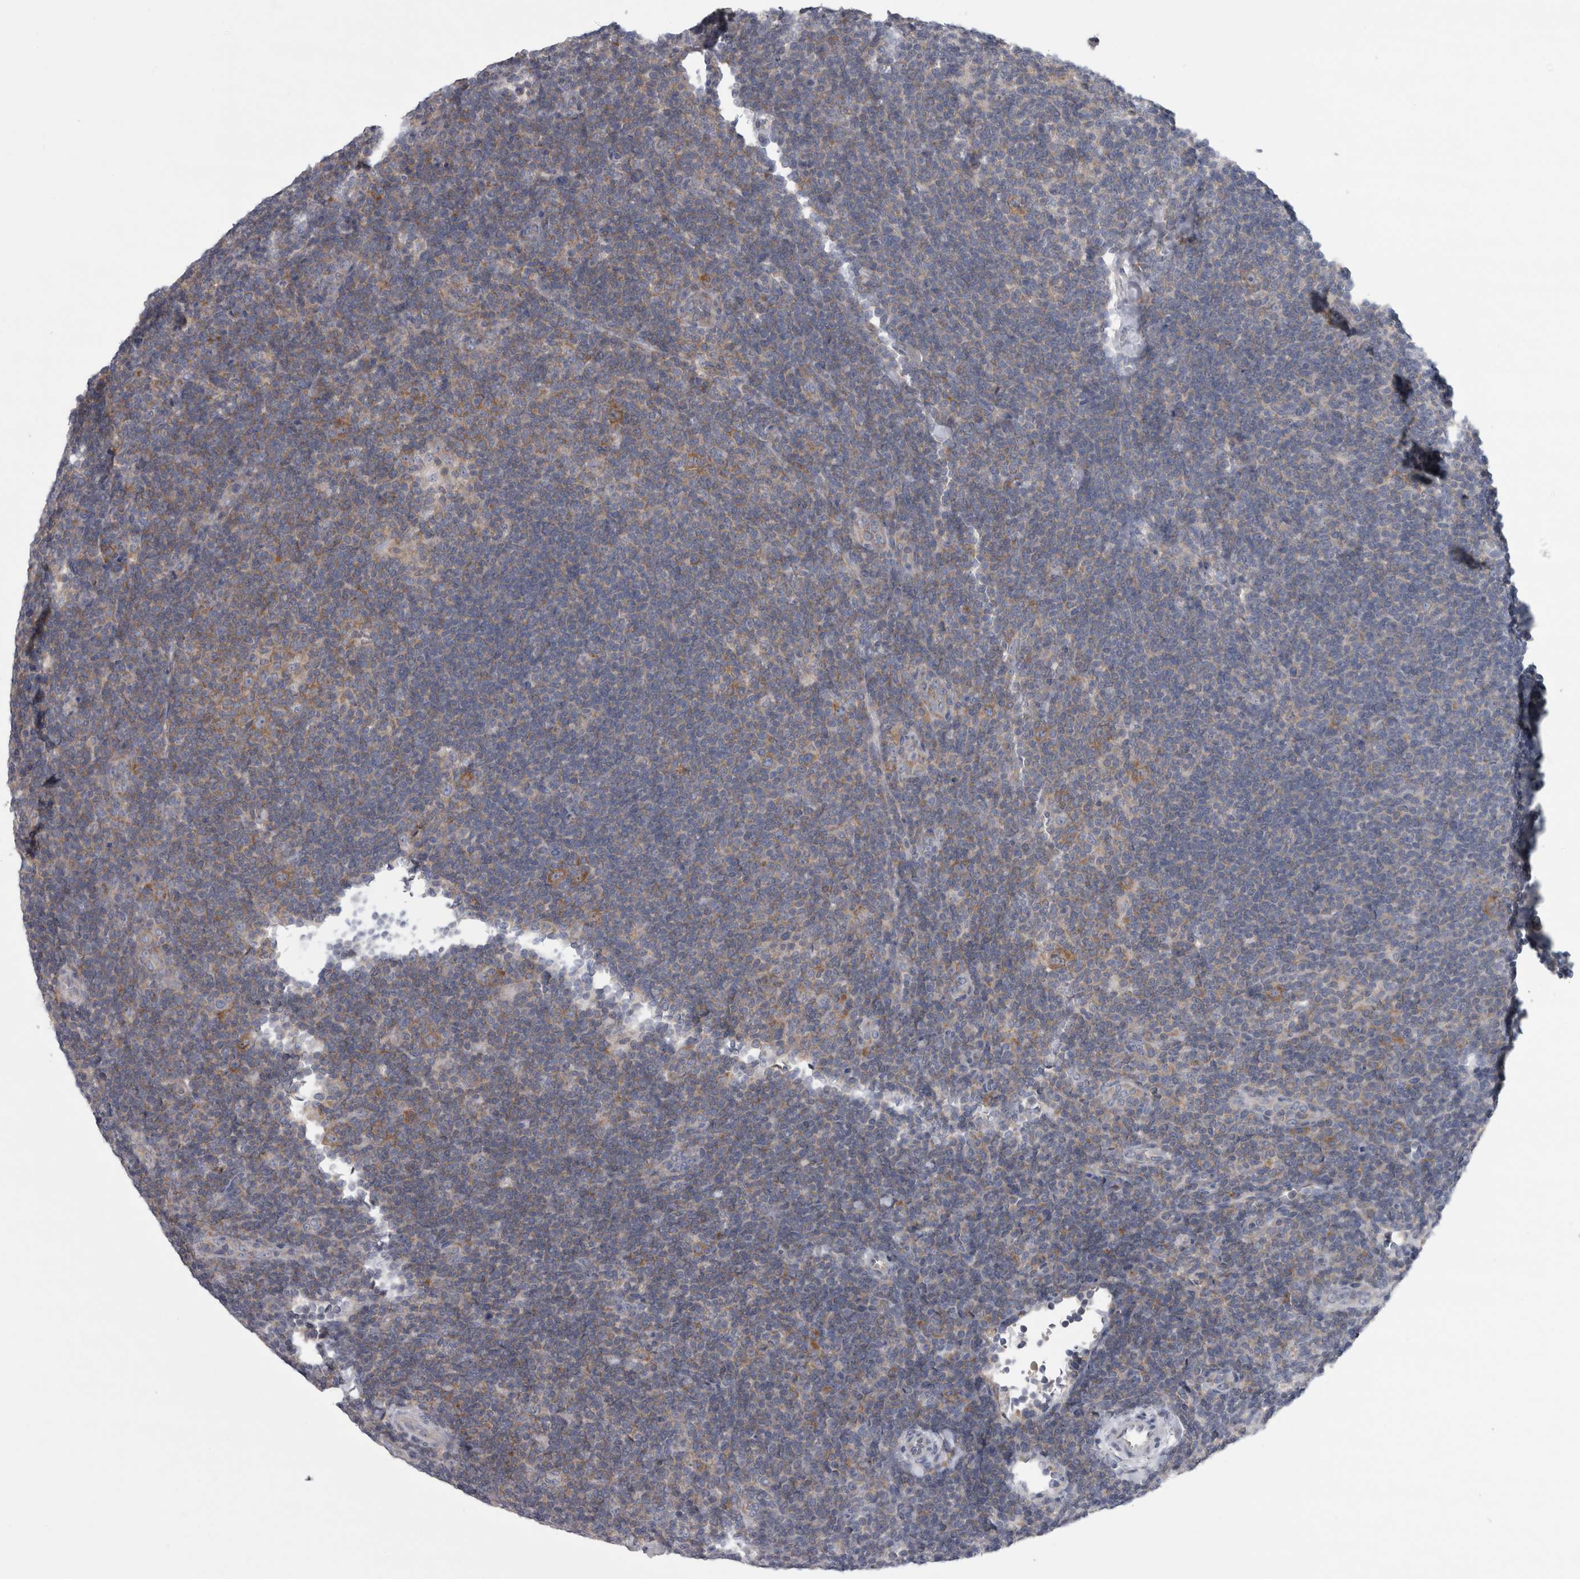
{"staining": {"intensity": "moderate", "quantity": ">75%", "location": "cytoplasmic/membranous"}, "tissue": "lymphoma", "cell_type": "Tumor cells", "image_type": "cancer", "snomed": [{"axis": "morphology", "description": "Hodgkin's disease, NOS"}, {"axis": "topography", "description": "Lymph node"}], "caption": "High-magnification brightfield microscopy of Hodgkin's disease stained with DAB (brown) and counterstained with hematoxylin (blue). tumor cells exhibit moderate cytoplasmic/membranous expression is present in approximately>75% of cells.", "gene": "PRRC2C", "patient": {"sex": "female", "age": 57}}